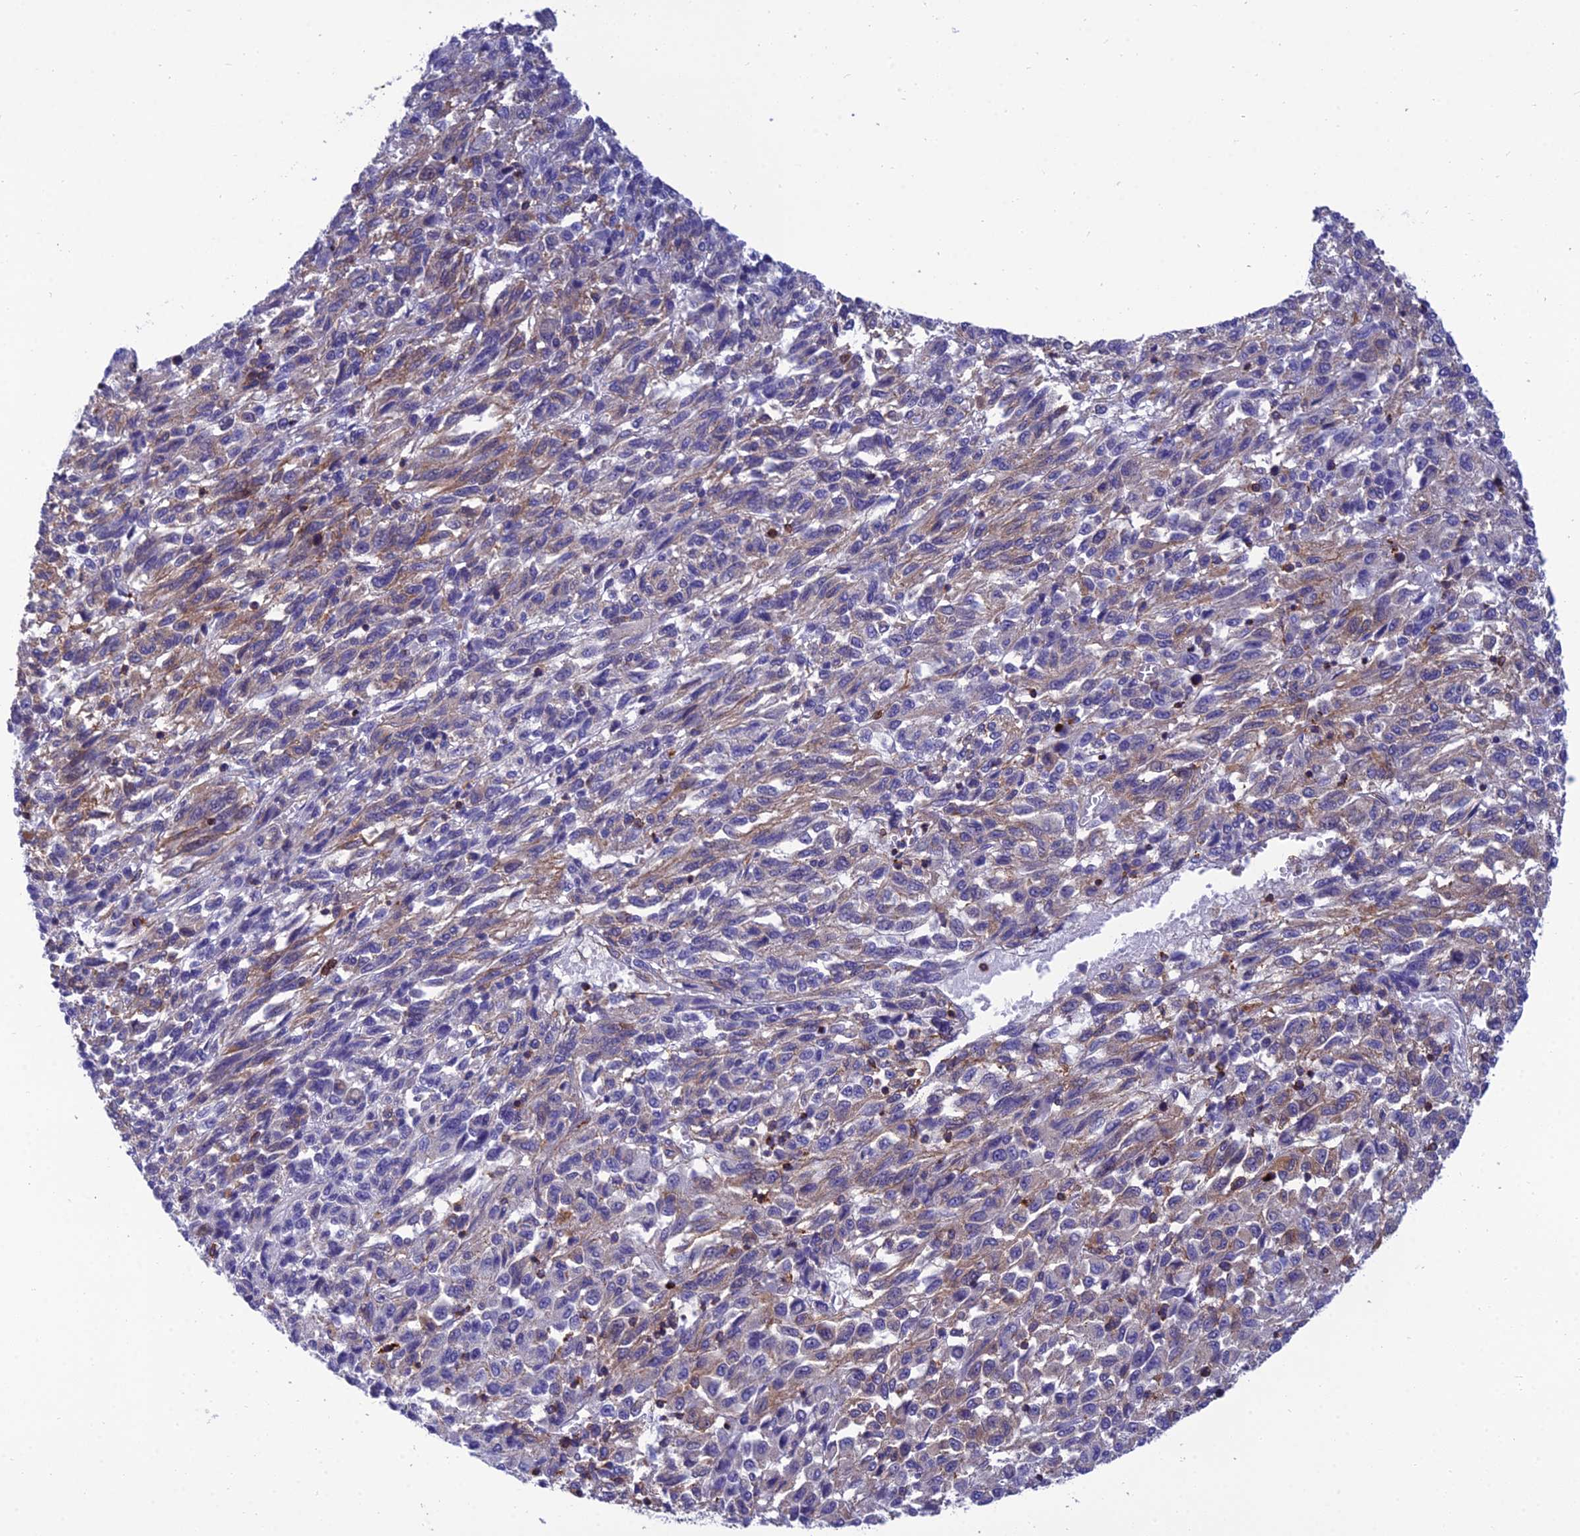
{"staining": {"intensity": "weak", "quantity": "<25%", "location": "cytoplasmic/membranous"}, "tissue": "melanoma", "cell_type": "Tumor cells", "image_type": "cancer", "snomed": [{"axis": "morphology", "description": "Malignant melanoma, Metastatic site"}, {"axis": "topography", "description": "Lung"}], "caption": "Immunohistochemistry of malignant melanoma (metastatic site) demonstrates no positivity in tumor cells.", "gene": "PPP1R18", "patient": {"sex": "male", "age": 64}}